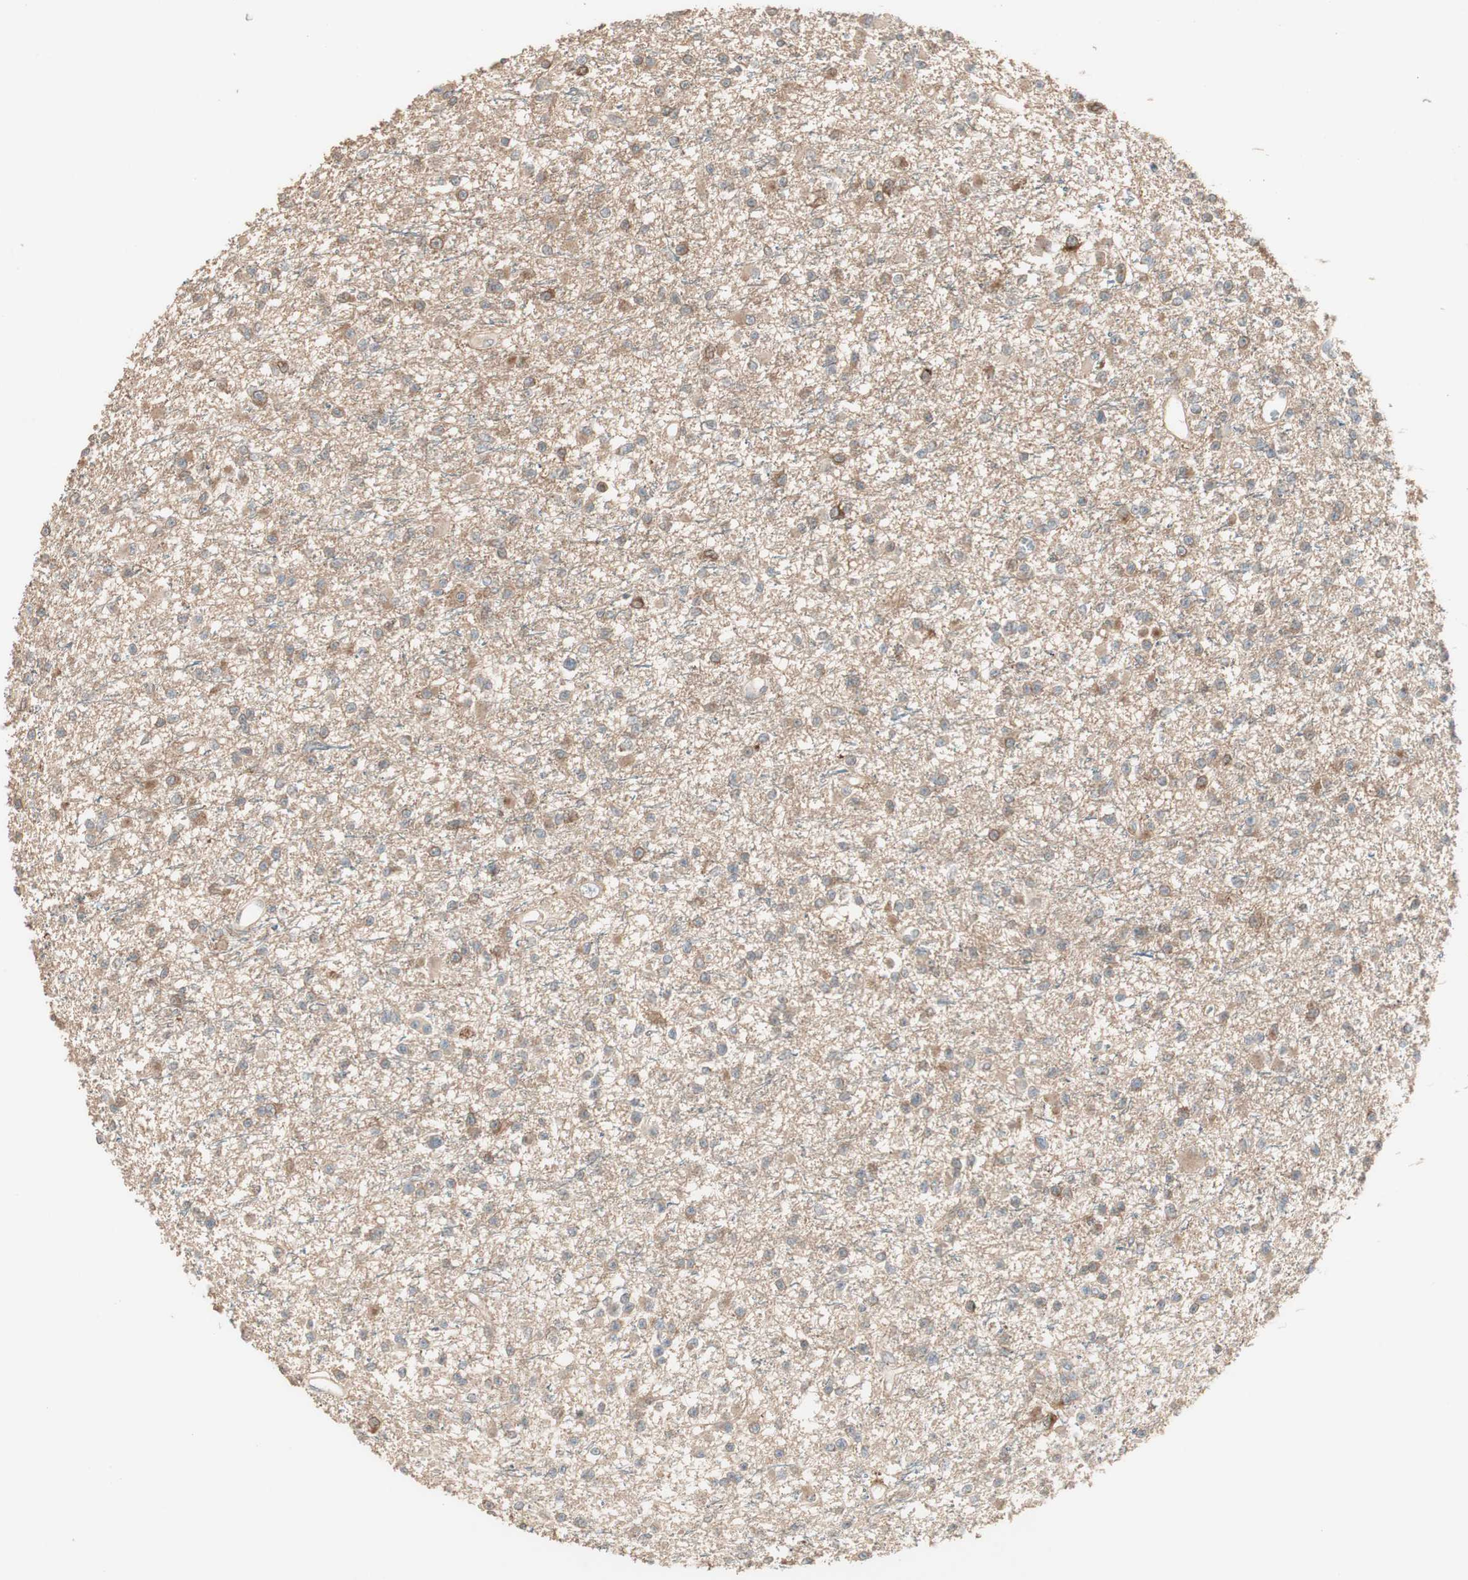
{"staining": {"intensity": "moderate", "quantity": ">75%", "location": "cytoplasmic/membranous"}, "tissue": "glioma", "cell_type": "Tumor cells", "image_type": "cancer", "snomed": [{"axis": "morphology", "description": "Glioma, malignant, Low grade"}, {"axis": "topography", "description": "Brain"}], "caption": "Protein staining exhibits moderate cytoplasmic/membranous positivity in approximately >75% of tumor cells in glioma.", "gene": "RARRES1", "patient": {"sex": "female", "age": 22}}